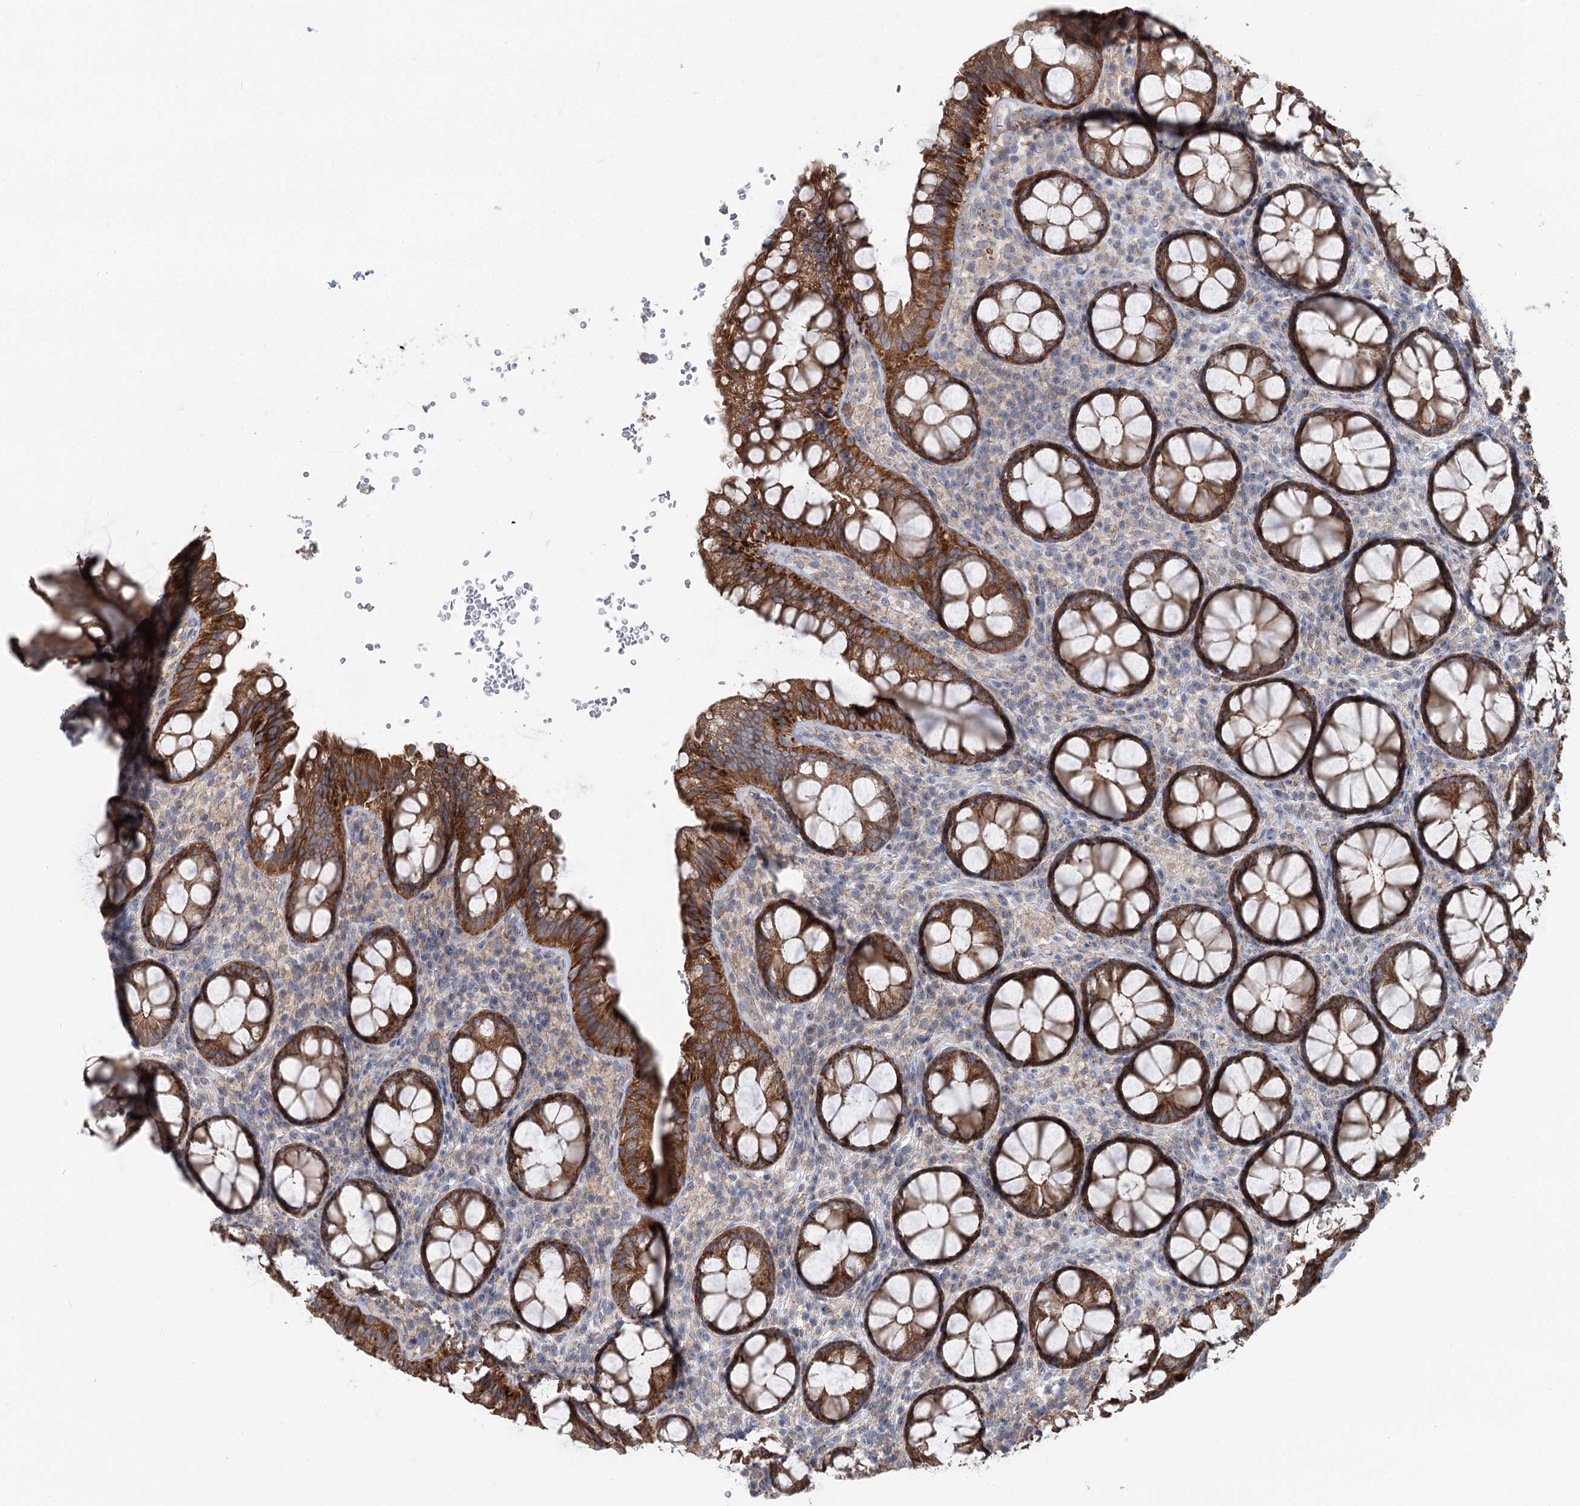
{"staining": {"intensity": "strong", "quantity": ">75%", "location": "cytoplasmic/membranous"}, "tissue": "rectum", "cell_type": "Glandular cells", "image_type": "normal", "snomed": [{"axis": "morphology", "description": "Normal tissue, NOS"}, {"axis": "topography", "description": "Rectum"}], "caption": "Strong cytoplasmic/membranous positivity is appreciated in about >75% of glandular cells in benign rectum. (brown staining indicates protein expression, while blue staining denotes nuclei).", "gene": "MARK2", "patient": {"sex": "male", "age": 83}}